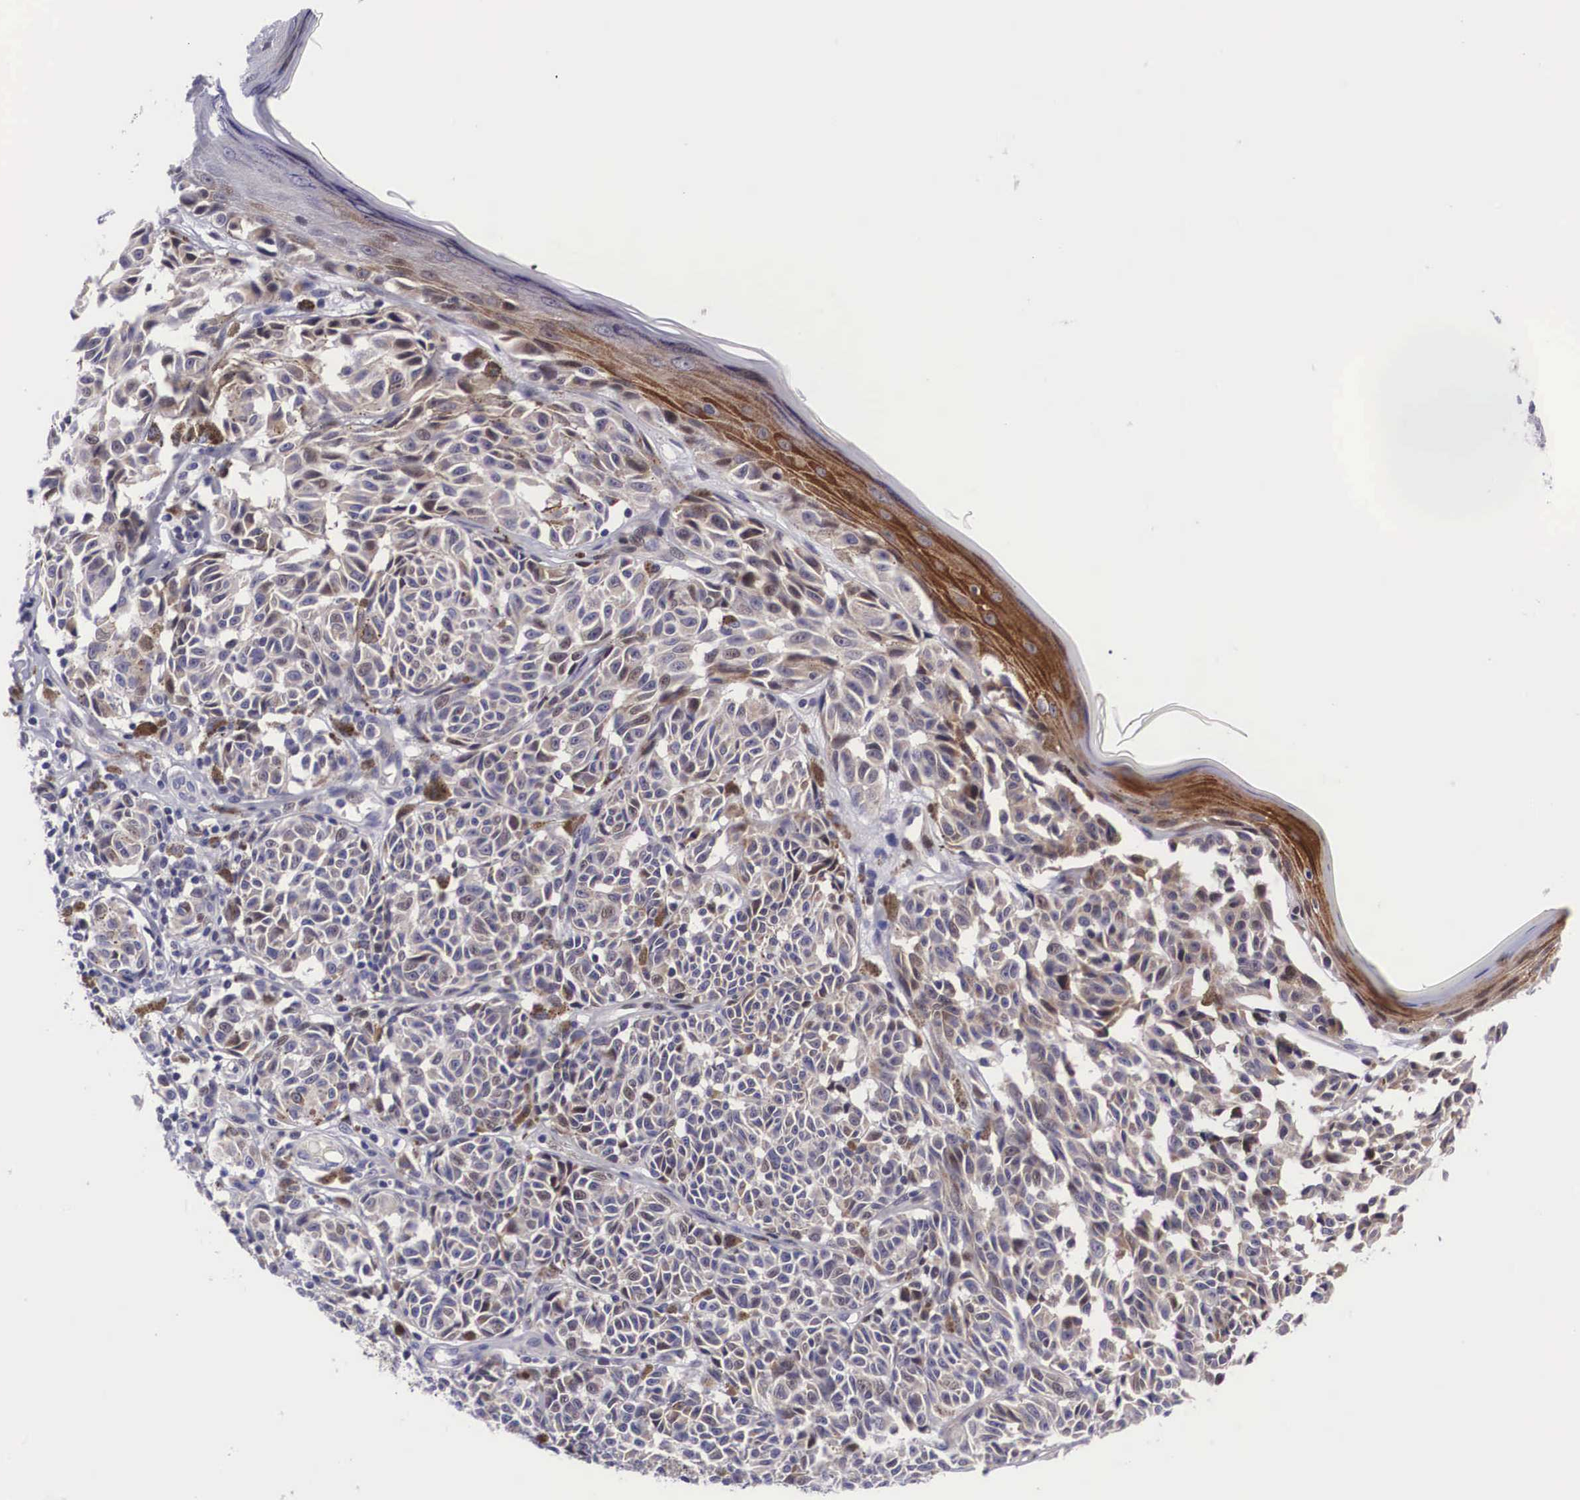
{"staining": {"intensity": "weak", "quantity": "25%-75%", "location": "cytoplasmic/membranous,nuclear"}, "tissue": "melanoma", "cell_type": "Tumor cells", "image_type": "cancer", "snomed": [{"axis": "morphology", "description": "Malignant melanoma, NOS"}, {"axis": "topography", "description": "Skin"}], "caption": "A brown stain highlights weak cytoplasmic/membranous and nuclear expression of a protein in human melanoma tumor cells. Nuclei are stained in blue.", "gene": "EMID1", "patient": {"sex": "male", "age": 49}}